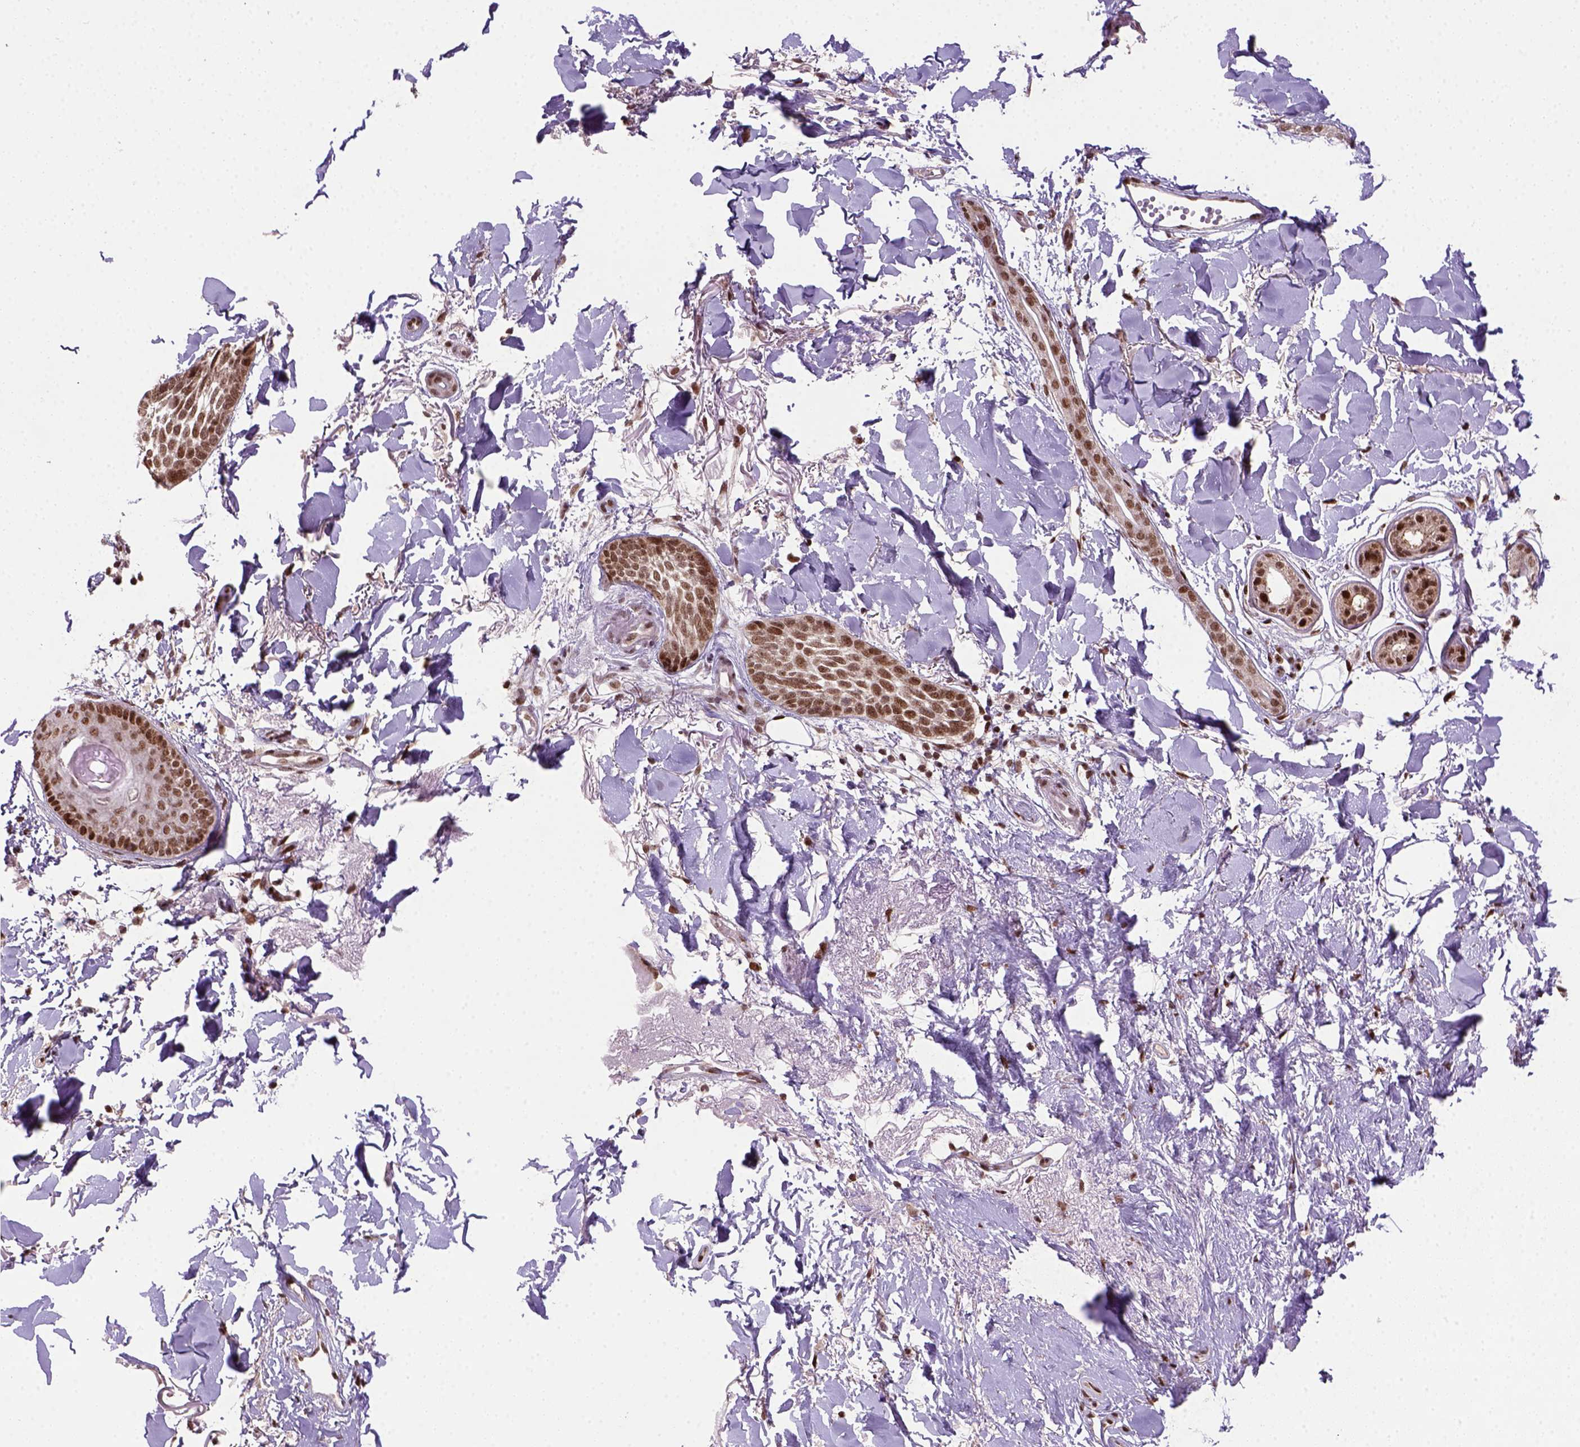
{"staining": {"intensity": "moderate", "quantity": ">75%", "location": "nuclear"}, "tissue": "skin cancer", "cell_type": "Tumor cells", "image_type": "cancer", "snomed": [{"axis": "morphology", "description": "Normal tissue, NOS"}, {"axis": "morphology", "description": "Basal cell carcinoma"}, {"axis": "topography", "description": "Skin"}], "caption": "About >75% of tumor cells in skin cancer show moderate nuclear protein positivity as visualized by brown immunohistochemical staining.", "gene": "MGMT", "patient": {"sex": "male", "age": 84}}